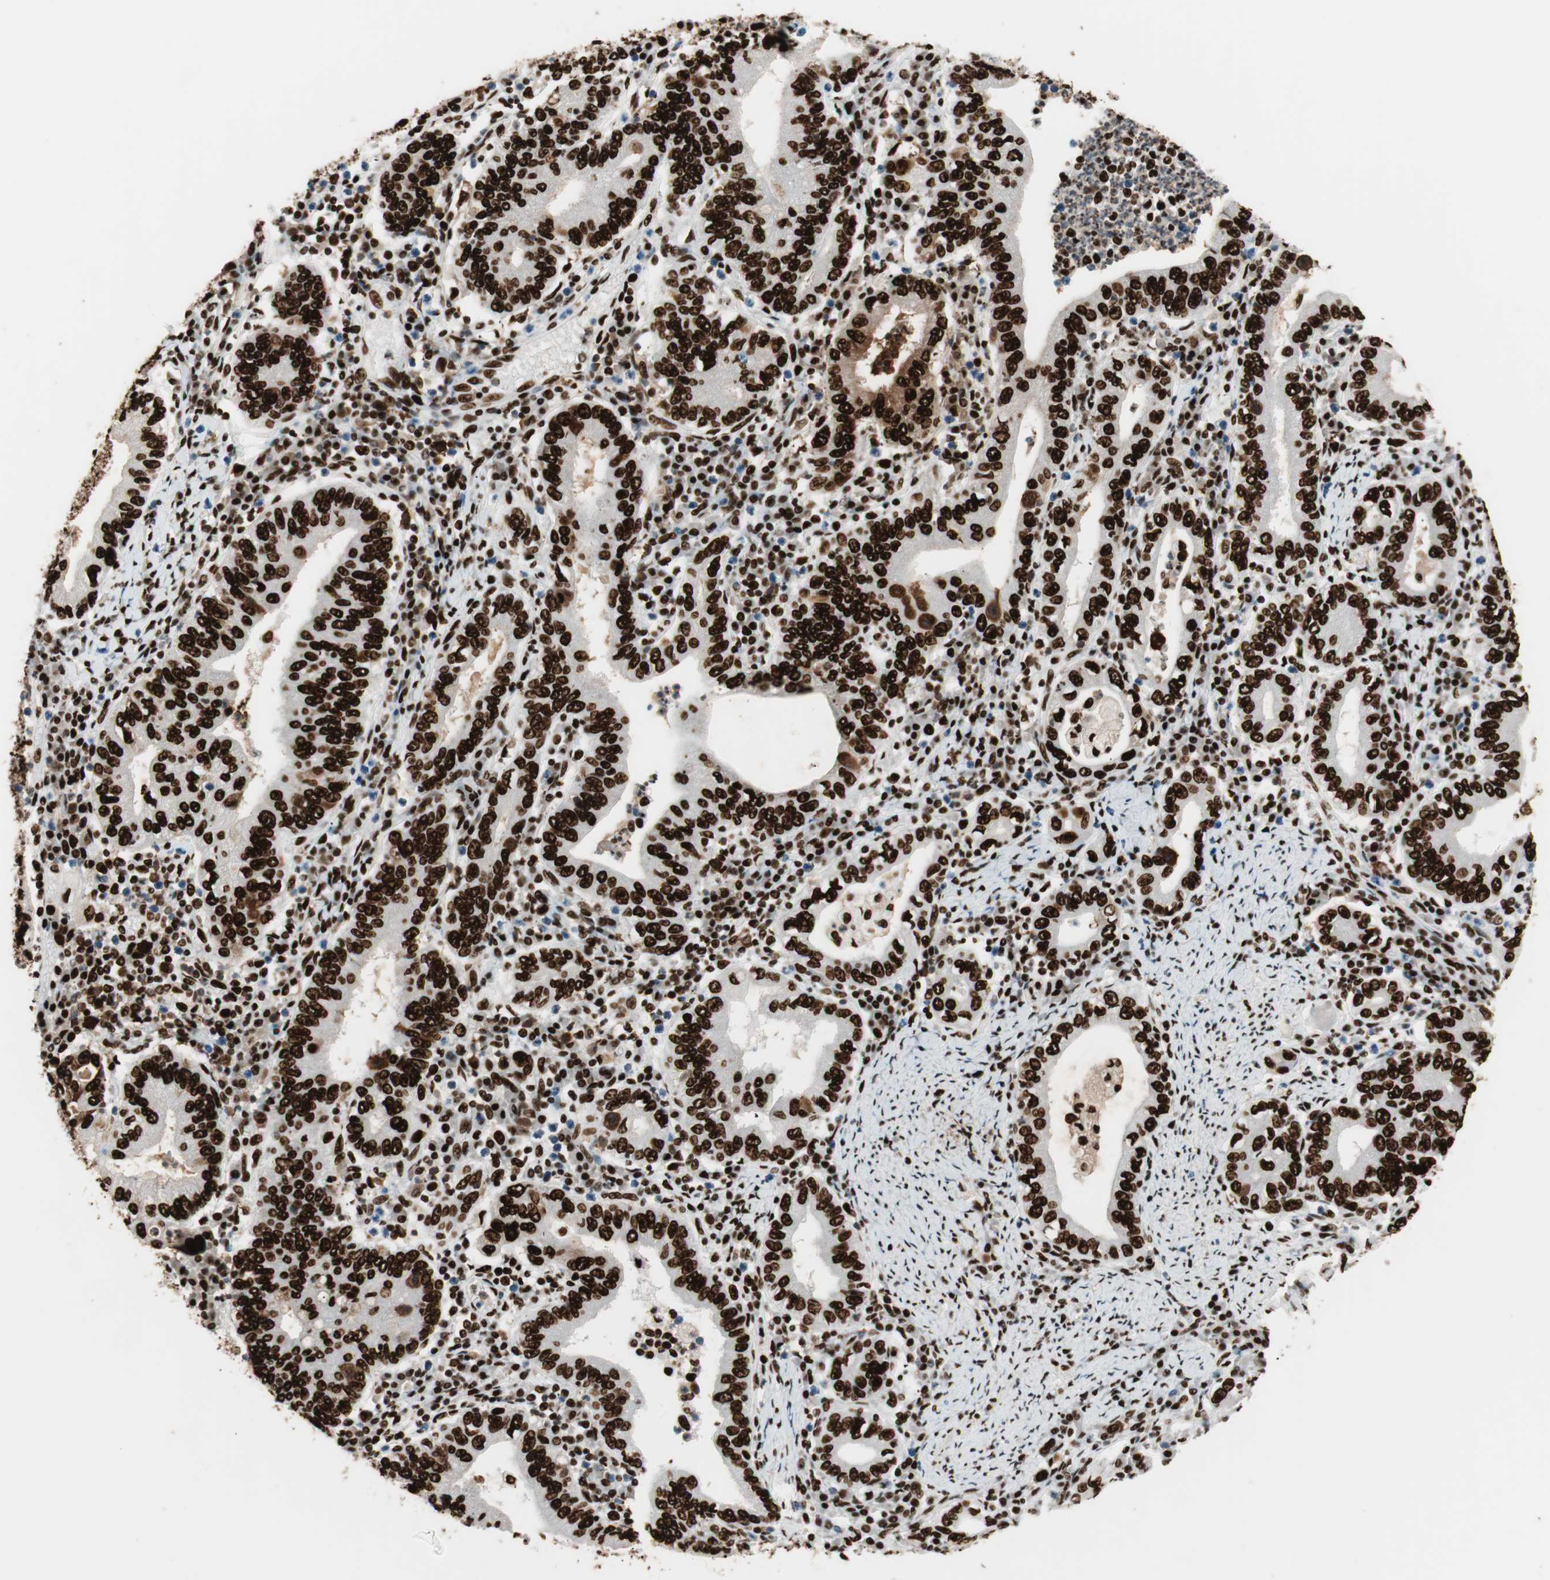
{"staining": {"intensity": "strong", "quantity": ">75%", "location": "nuclear"}, "tissue": "stomach cancer", "cell_type": "Tumor cells", "image_type": "cancer", "snomed": [{"axis": "morphology", "description": "Normal tissue, NOS"}, {"axis": "morphology", "description": "Adenocarcinoma, NOS"}, {"axis": "topography", "description": "Esophagus"}, {"axis": "topography", "description": "Stomach, upper"}, {"axis": "topography", "description": "Peripheral nerve tissue"}], "caption": "There is high levels of strong nuclear positivity in tumor cells of stomach cancer, as demonstrated by immunohistochemical staining (brown color).", "gene": "PSME3", "patient": {"sex": "male", "age": 62}}